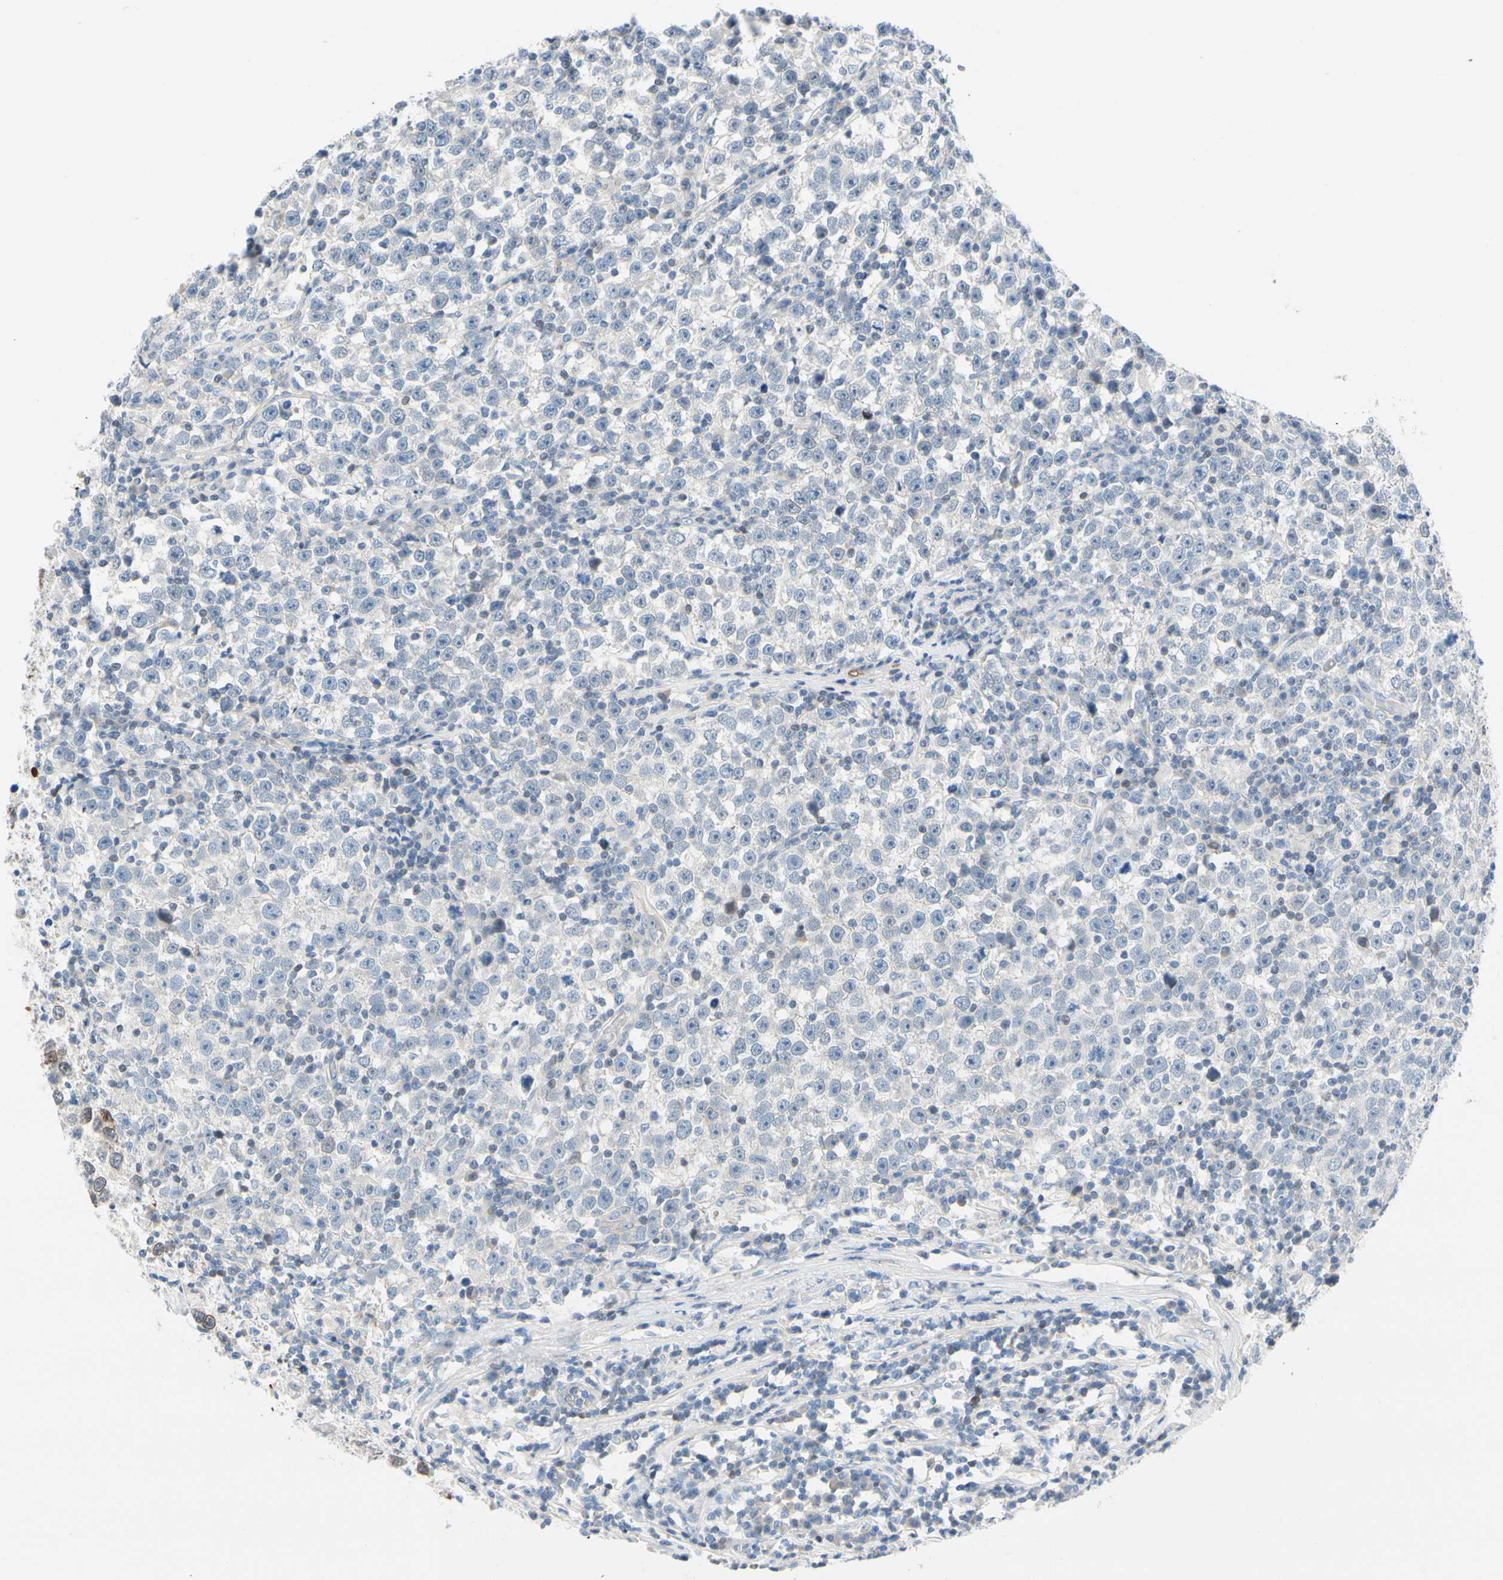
{"staining": {"intensity": "negative", "quantity": "none", "location": "none"}, "tissue": "testis cancer", "cell_type": "Tumor cells", "image_type": "cancer", "snomed": [{"axis": "morphology", "description": "Seminoma, NOS"}, {"axis": "topography", "description": "Testis"}], "caption": "IHC micrograph of neoplastic tissue: human testis cancer (seminoma) stained with DAB shows no significant protein staining in tumor cells.", "gene": "ZNF132", "patient": {"sex": "male", "age": 43}}